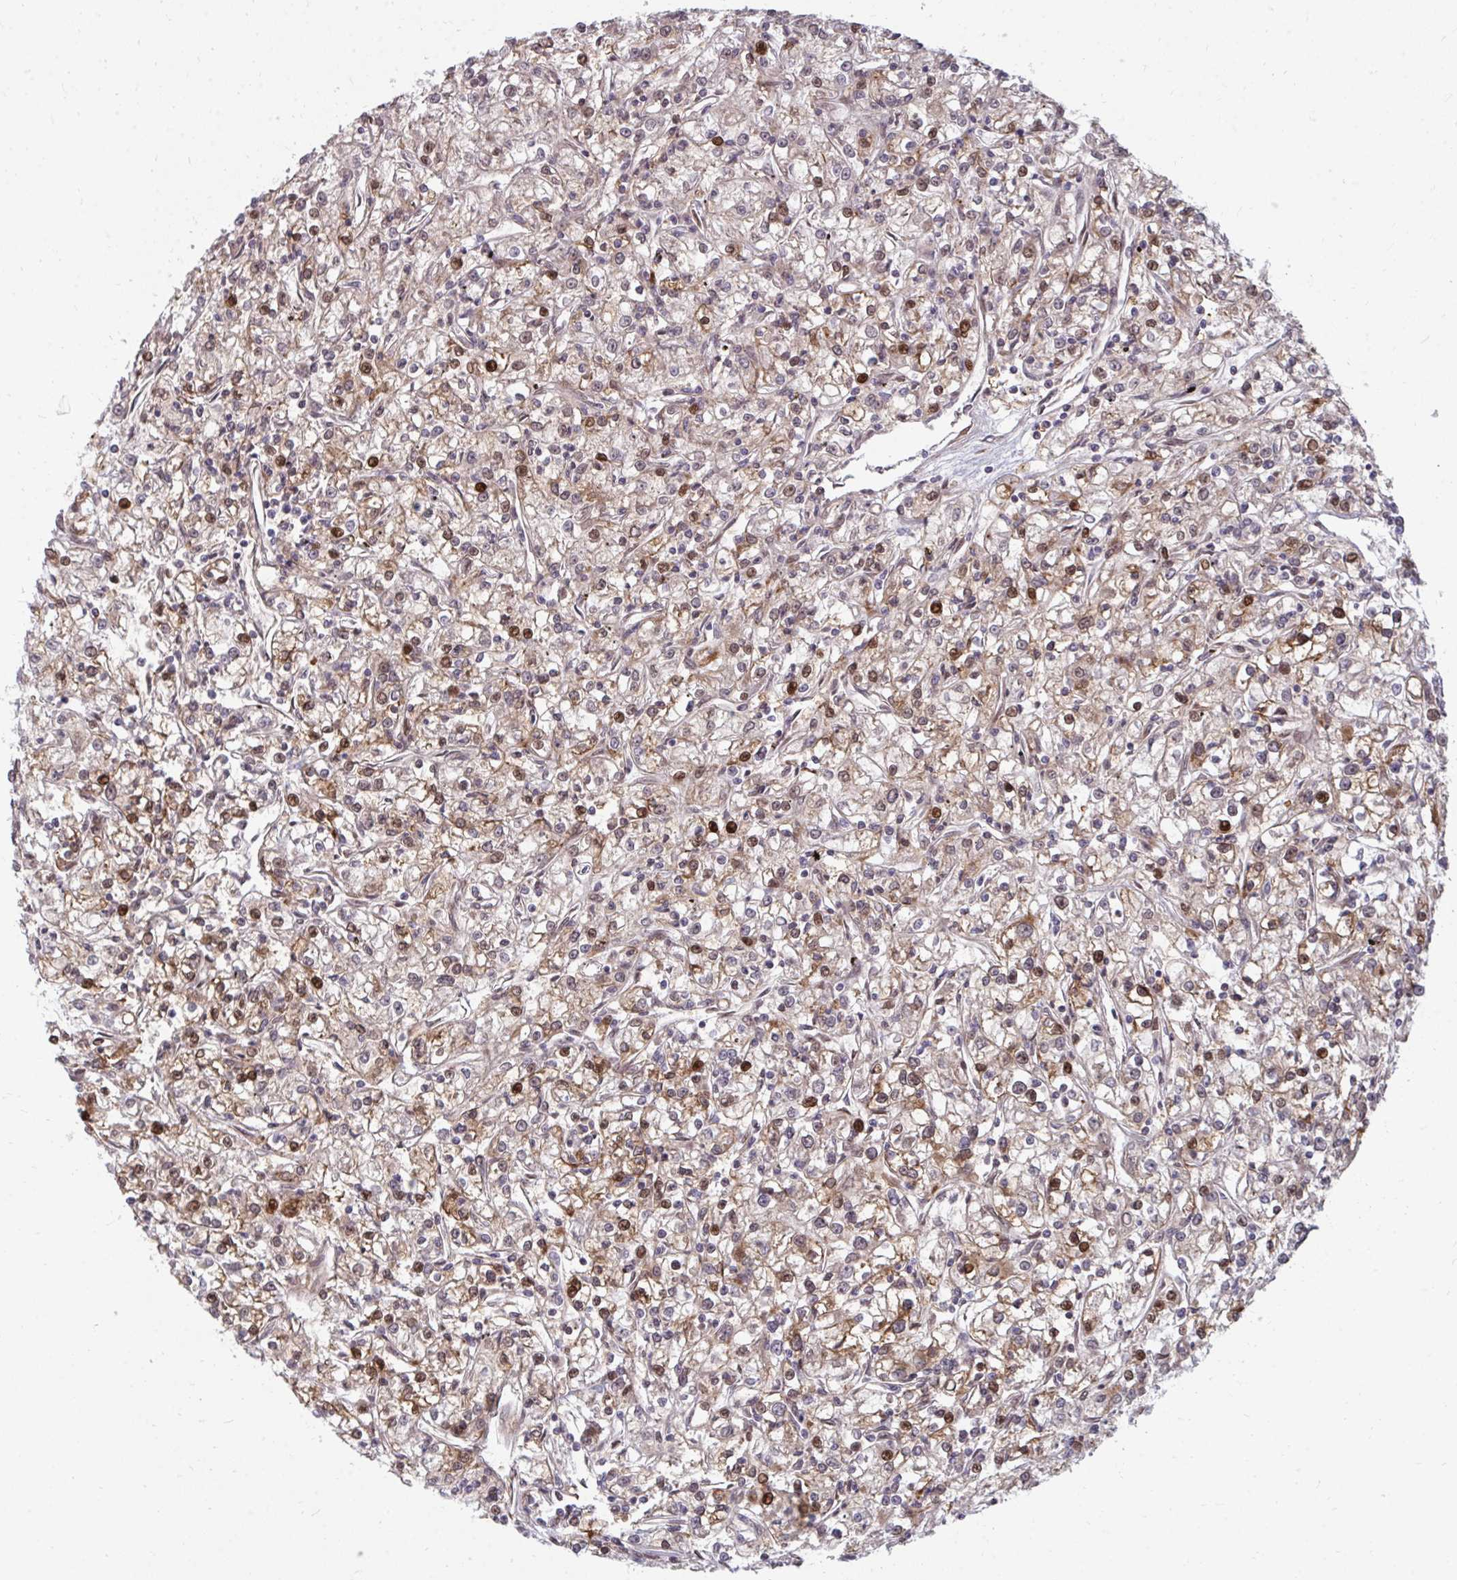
{"staining": {"intensity": "moderate", "quantity": "25%-75%", "location": "cytoplasmic/membranous,nuclear"}, "tissue": "renal cancer", "cell_type": "Tumor cells", "image_type": "cancer", "snomed": [{"axis": "morphology", "description": "Adenocarcinoma, NOS"}, {"axis": "topography", "description": "Kidney"}], "caption": "Human adenocarcinoma (renal) stained for a protein (brown) shows moderate cytoplasmic/membranous and nuclear positive staining in about 25%-75% of tumor cells.", "gene": "ZNF285", "patient": {"sex": "female", "age": 59}}